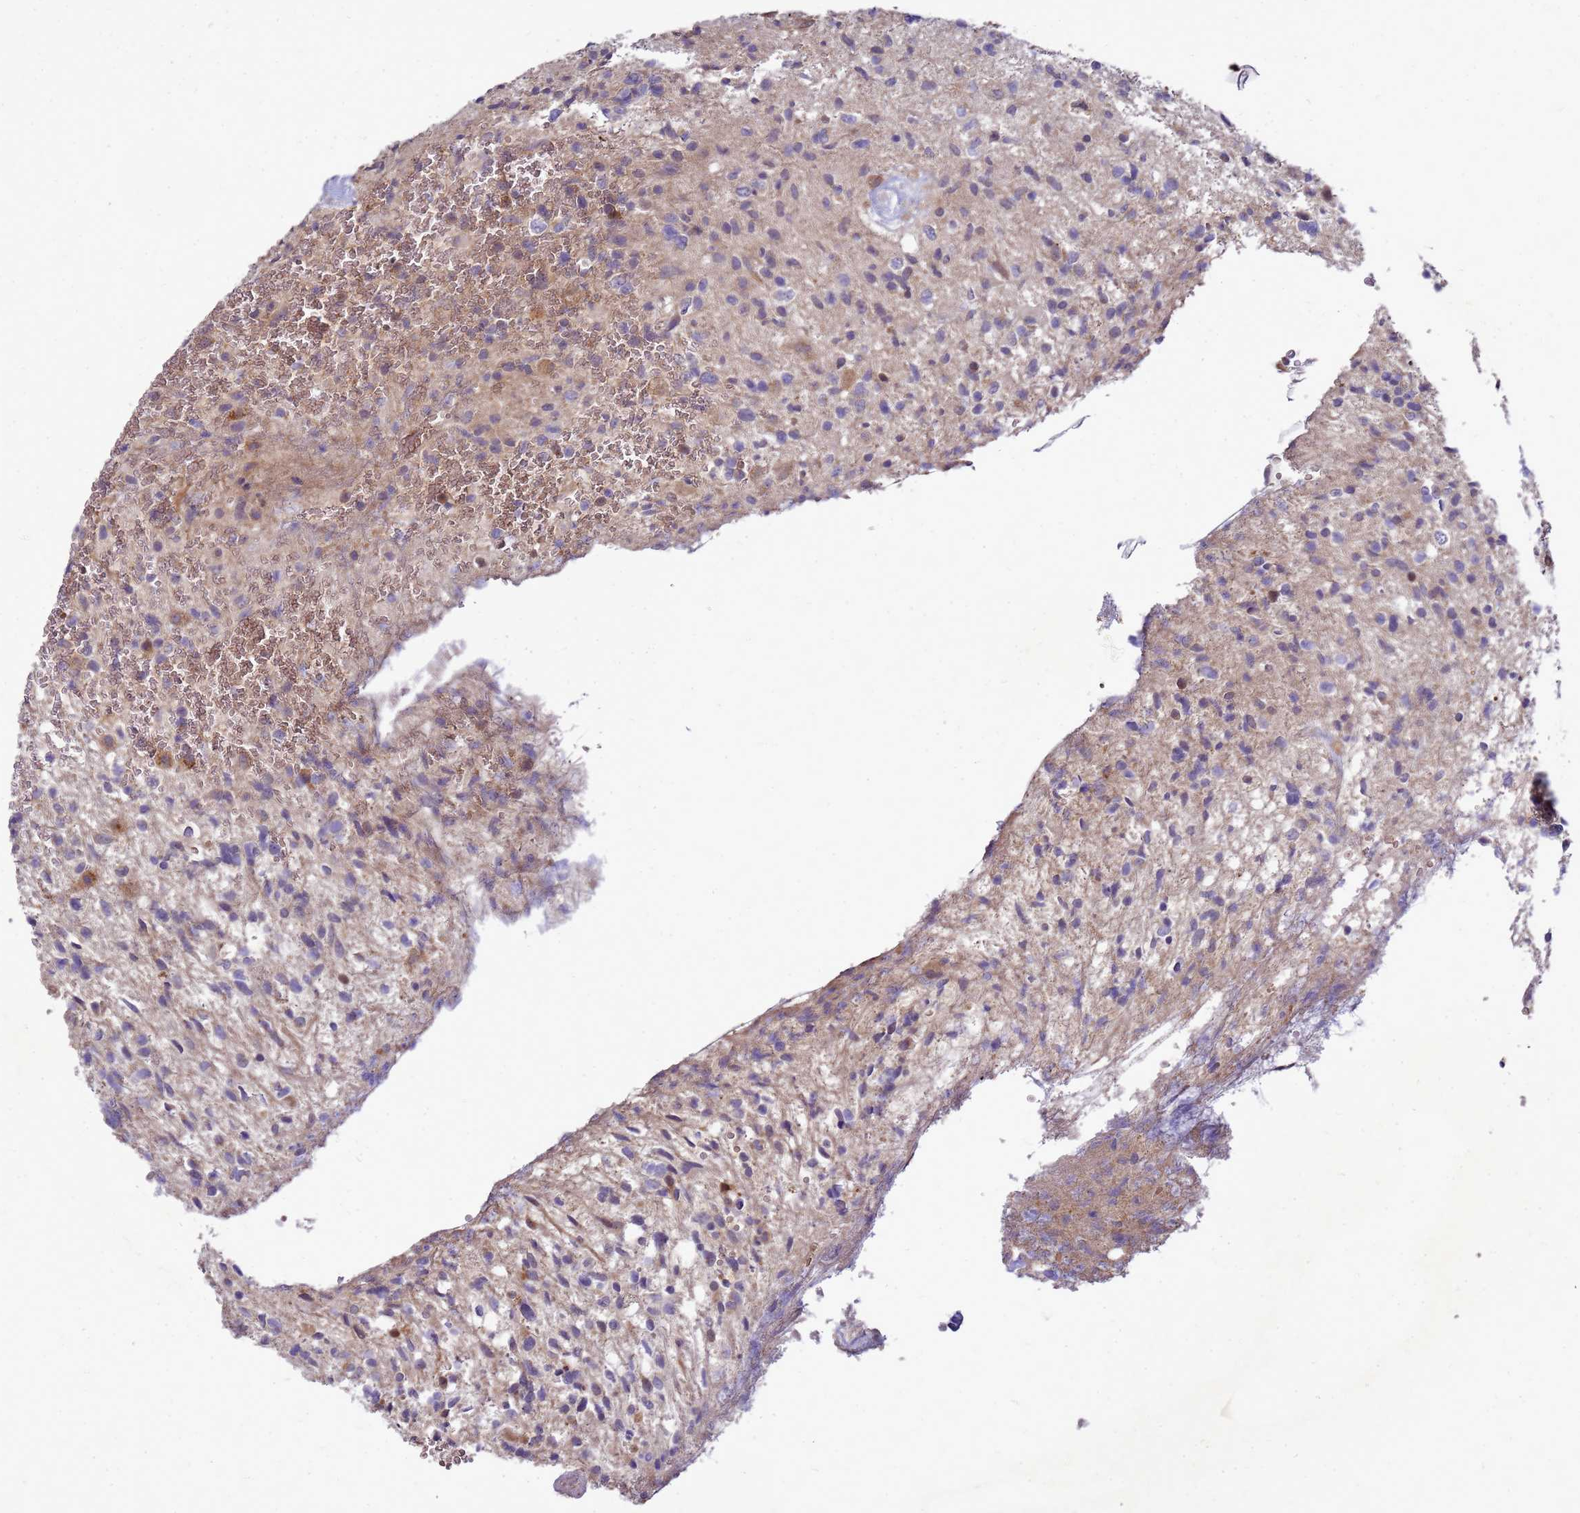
{"staining": {"intensity": "moderate", "quantity": "<25%", "location": "cytoplasmic/membranous,nuclear"}, "tissue": "glioma", "cell_type": "Tumor cells", "image_type": "cancer", "snomed": [{"axis": "morphology", "description": "Glioma, malignant, High grade"}, {"axis": "topography", "description": "Brain"}], "caption": "Tumor cells display moderate cytoplasmic/membranous and nuclear positivity in approximately <25% of cells in malignant glioma (high-grade). (DAB = brown stain, brightfield microscopy at high magnification).", "gene": "EIF4EBP3", "patient": {"sex": "male", "age": 56}}